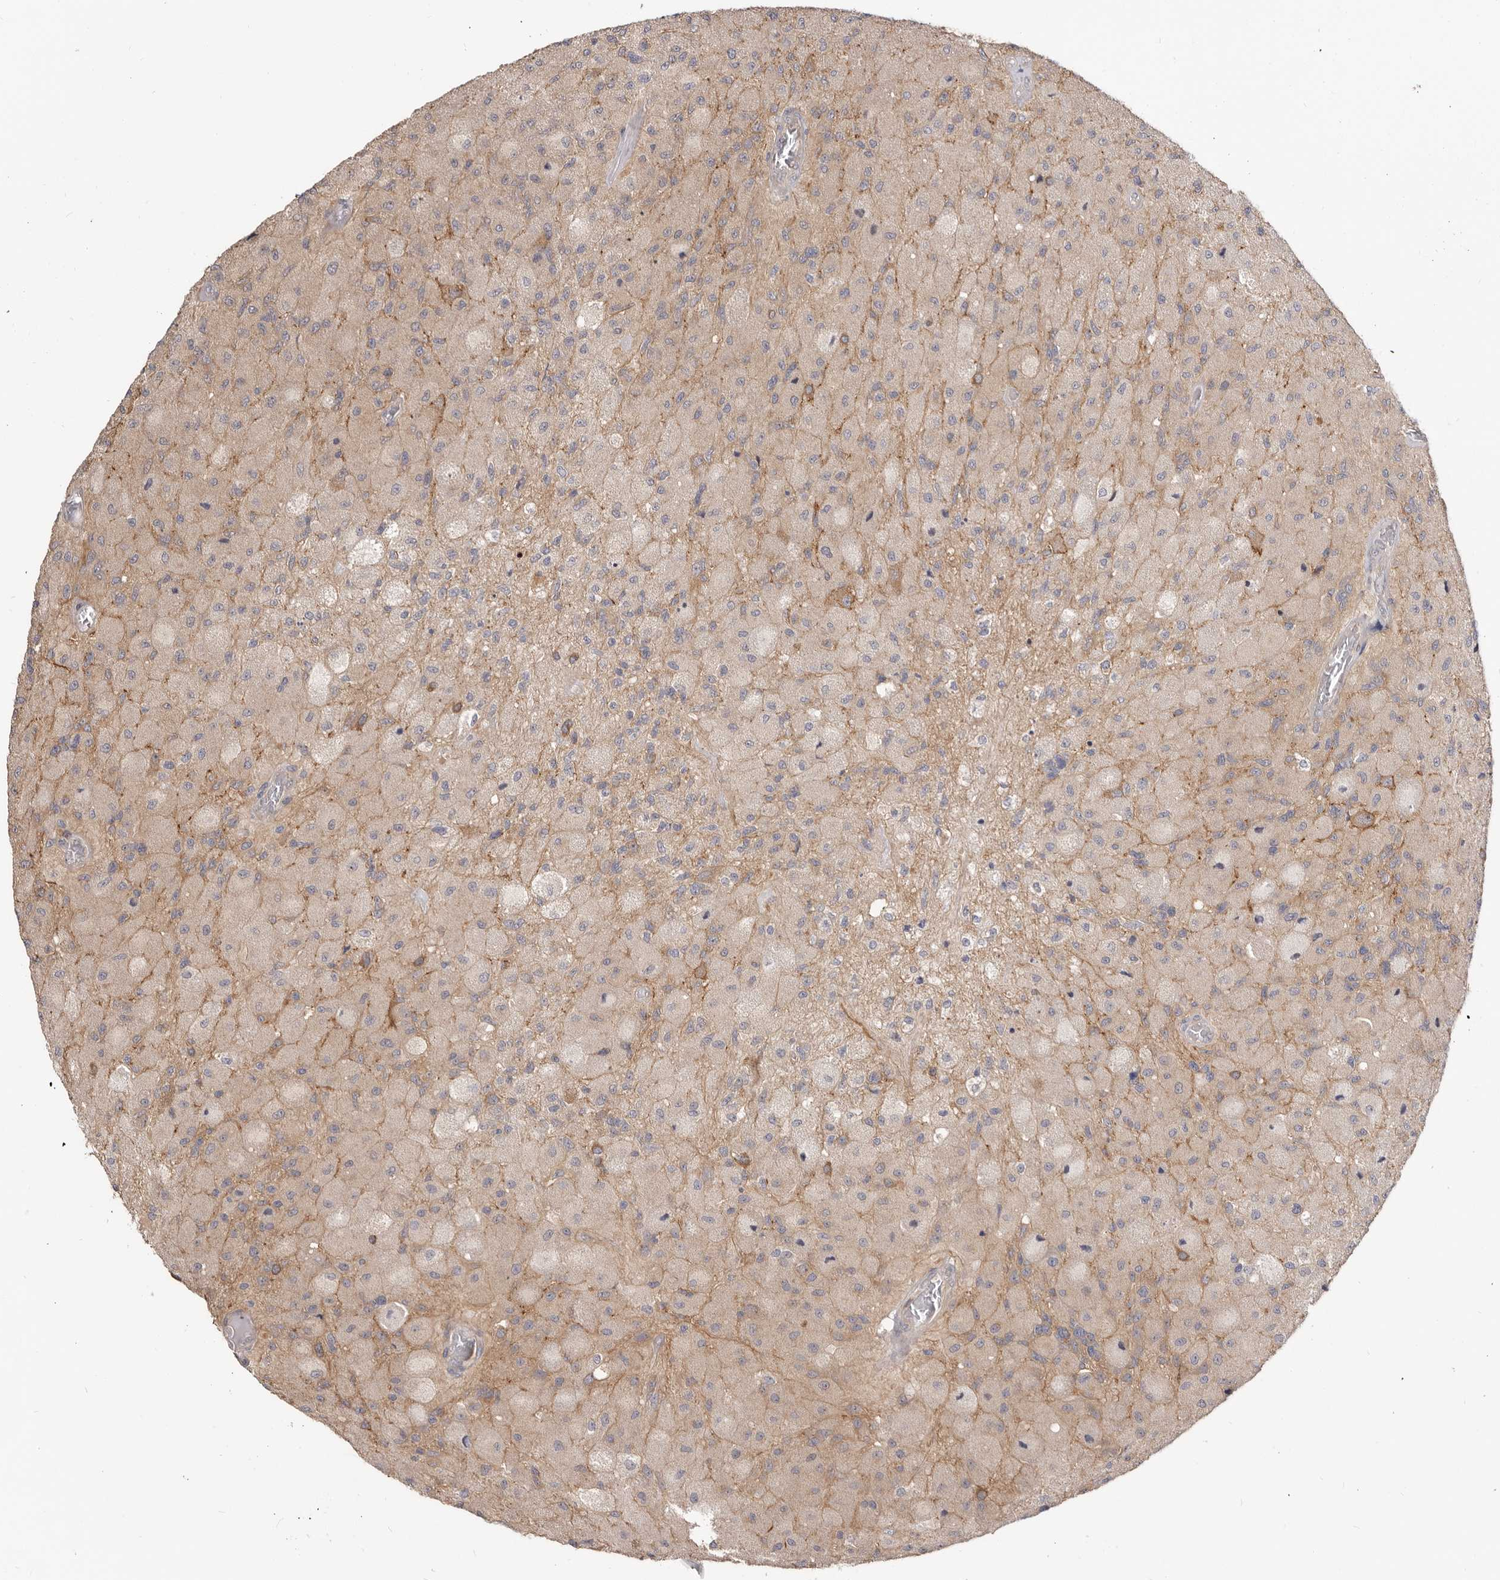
{"staining": {"intensity": "negative", "quantity": "none", "location": "none"}, "tissue": "glioma", "cell_type": "Tumor cells", "image_type": "cancer", "snomed": [{"axis": "morphology", "description": "Normal tissue, NOS"}, {"axis": "morphology", "description": "Glioma, malignant, High grade"}, {"axis": "topography", "description": "Cerebral cortex"}], "caption": "This is a micrograph of immunohistochemistry staining of glioma, which shows no staining in tumor cells.", "gene": "GPATCH4", "patient": {"sex": "male", "age": 77}}